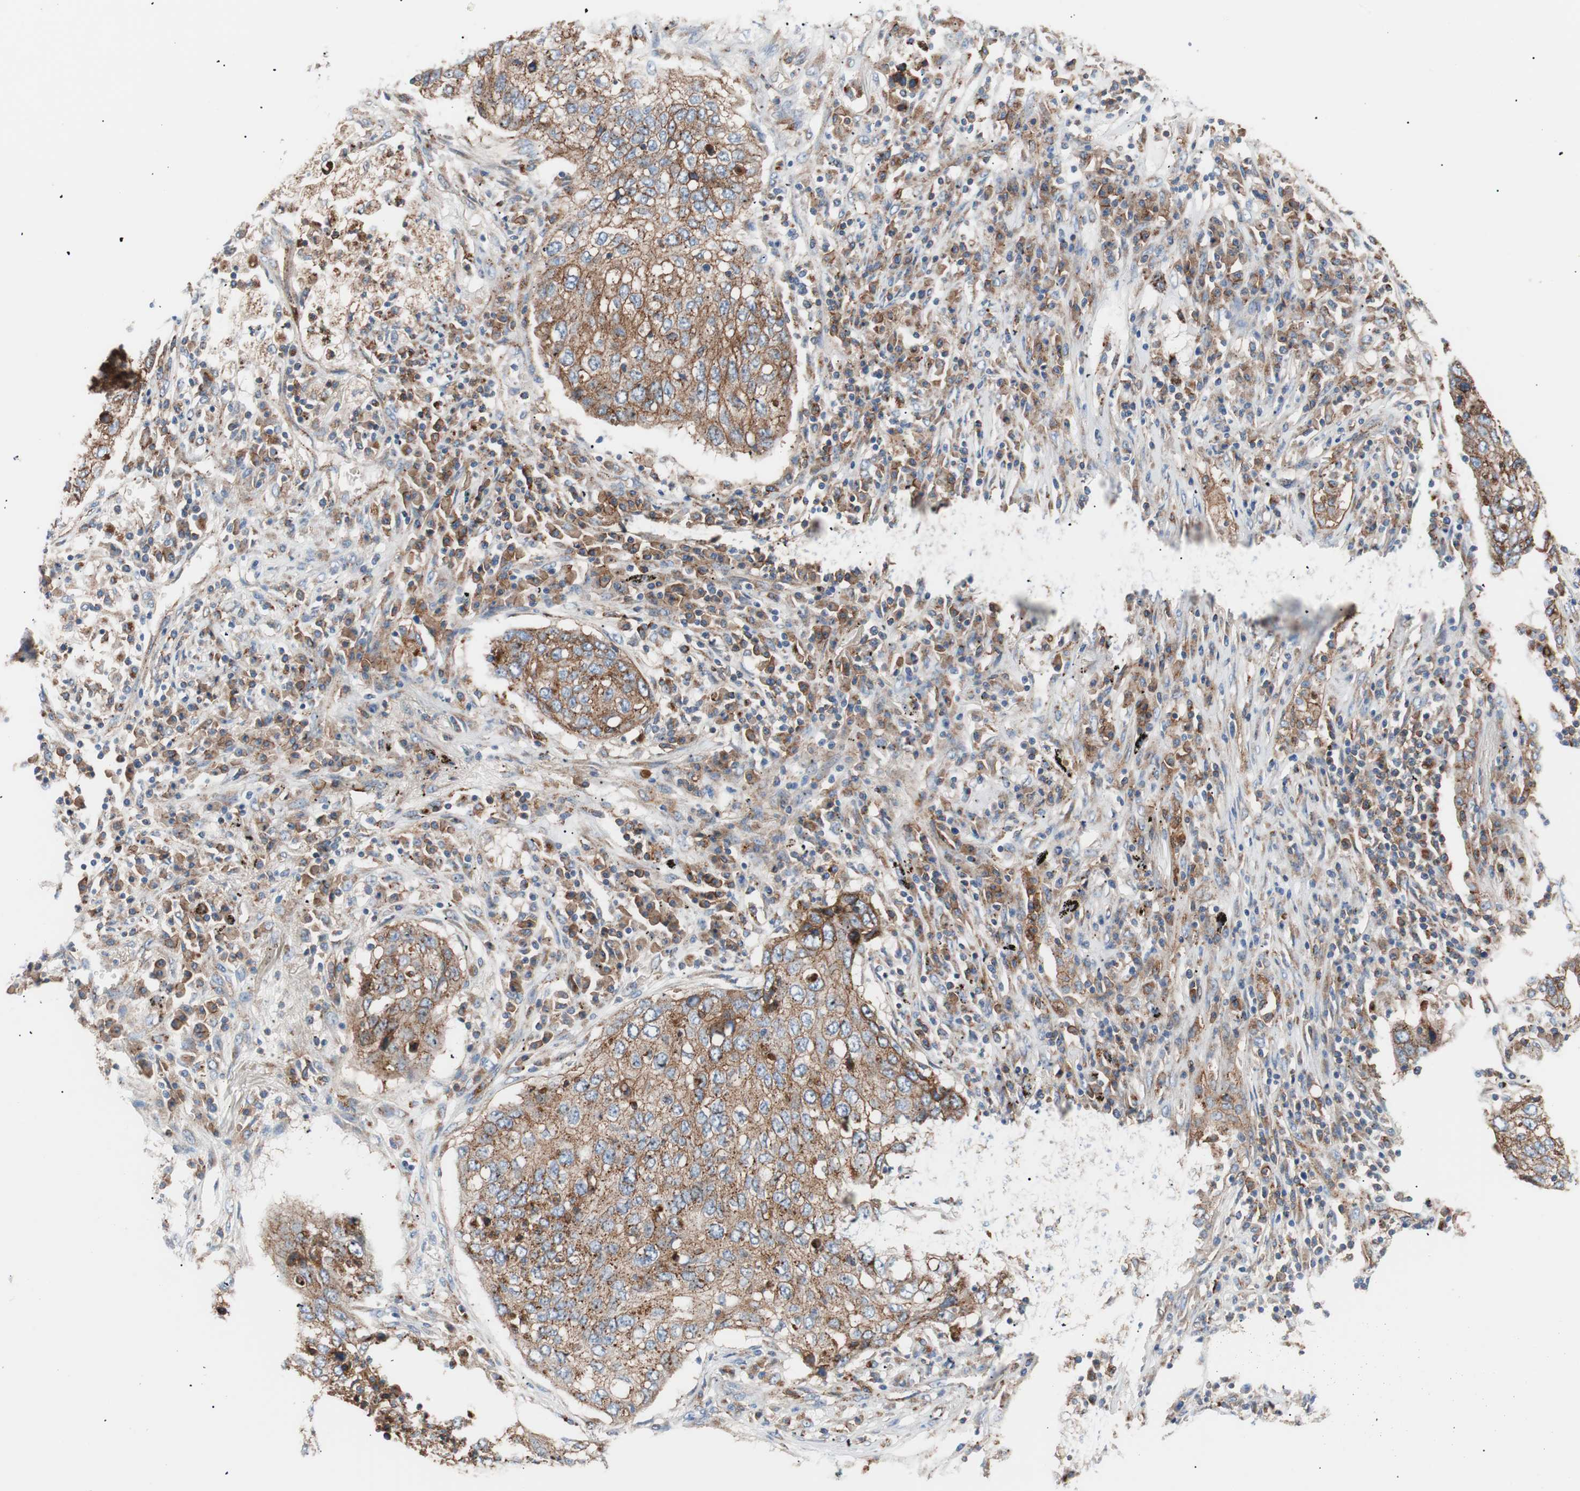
{"staining": {"intensity": "moderate", "quantity": ">75%", "location": "cytoplasmic/membranous"}, "tissue": "lung cancer", "cell_type": "Tumor cells", "image_type": "cancer", "snomed": [{"axis": "morphology", "description": "Squamous cell carcinoma, NOS"}, {"axis": "topography", "description": "Lung"}], "caption": "Immunohistochemical staining of human squamous cell carcinoma (lung) reveals medium levels of moderate cytoplasmic/membranous protein expression in approximately >75% of tumor cells.", "gene": "FLOT2", "patient": {"sex": "female", "age": 63}}